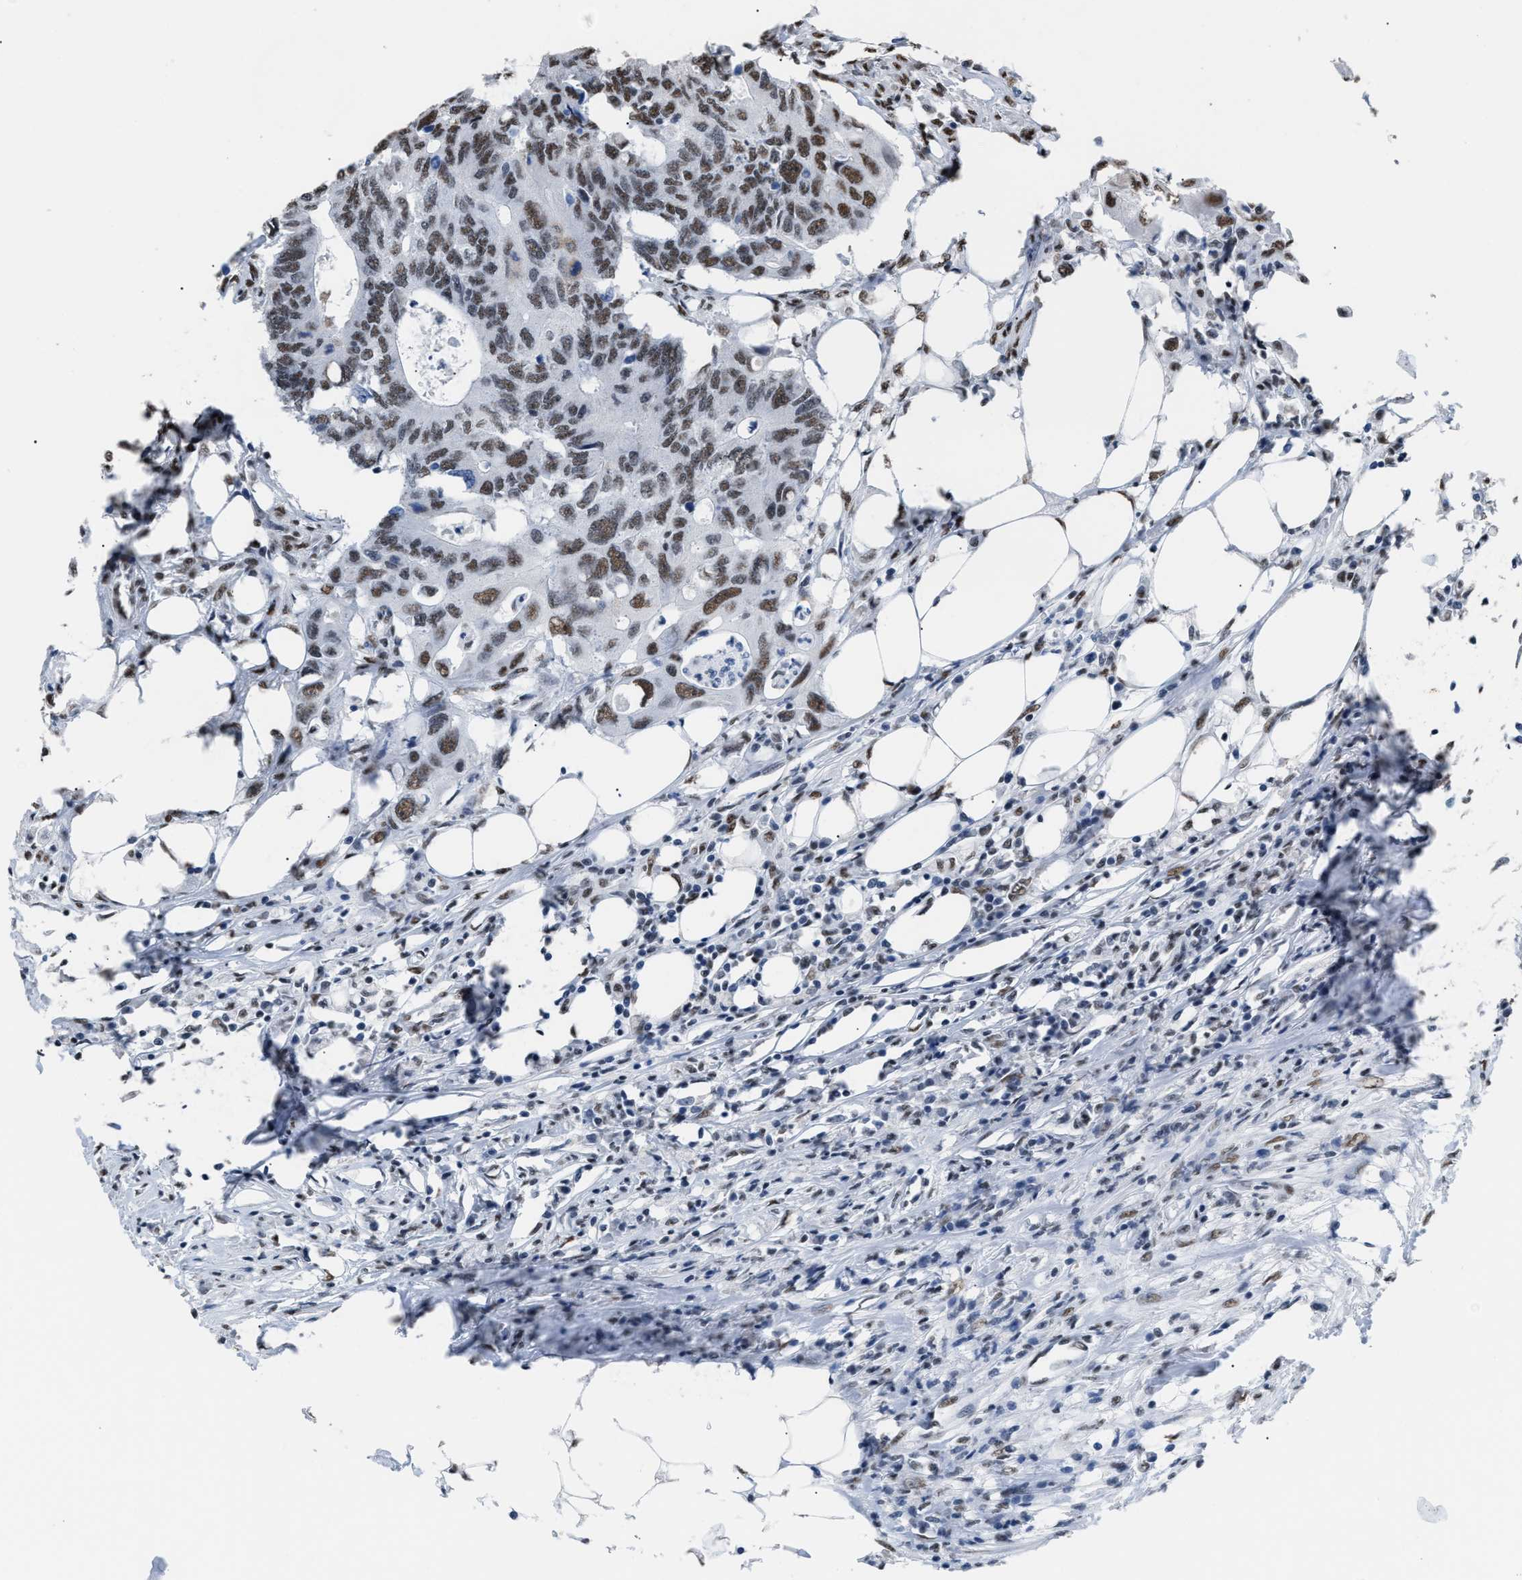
{"staining": {"intensity": "moderate", "quantity": ">75%", "location": "nuclear"}, "tissue": "colorectal cancer", "cell_type": "Tumor cells", "image_type": "cancer", "snomed": [{"axis": "morphology", "description": "Adenocarcinoma, NOS"}, {"axis": "topography", "description": "Colon"}], "caption": "Colorectal adenocarcinoma stained with DAB (3,3'-diaminobenzidine) immunohistochemistry (IHC) exhibits medium levels of moderate nuclear staining in about >75% of tumor cells.", "gene": "CCAR2", "patient": {"sex": "male", "age": 71}}